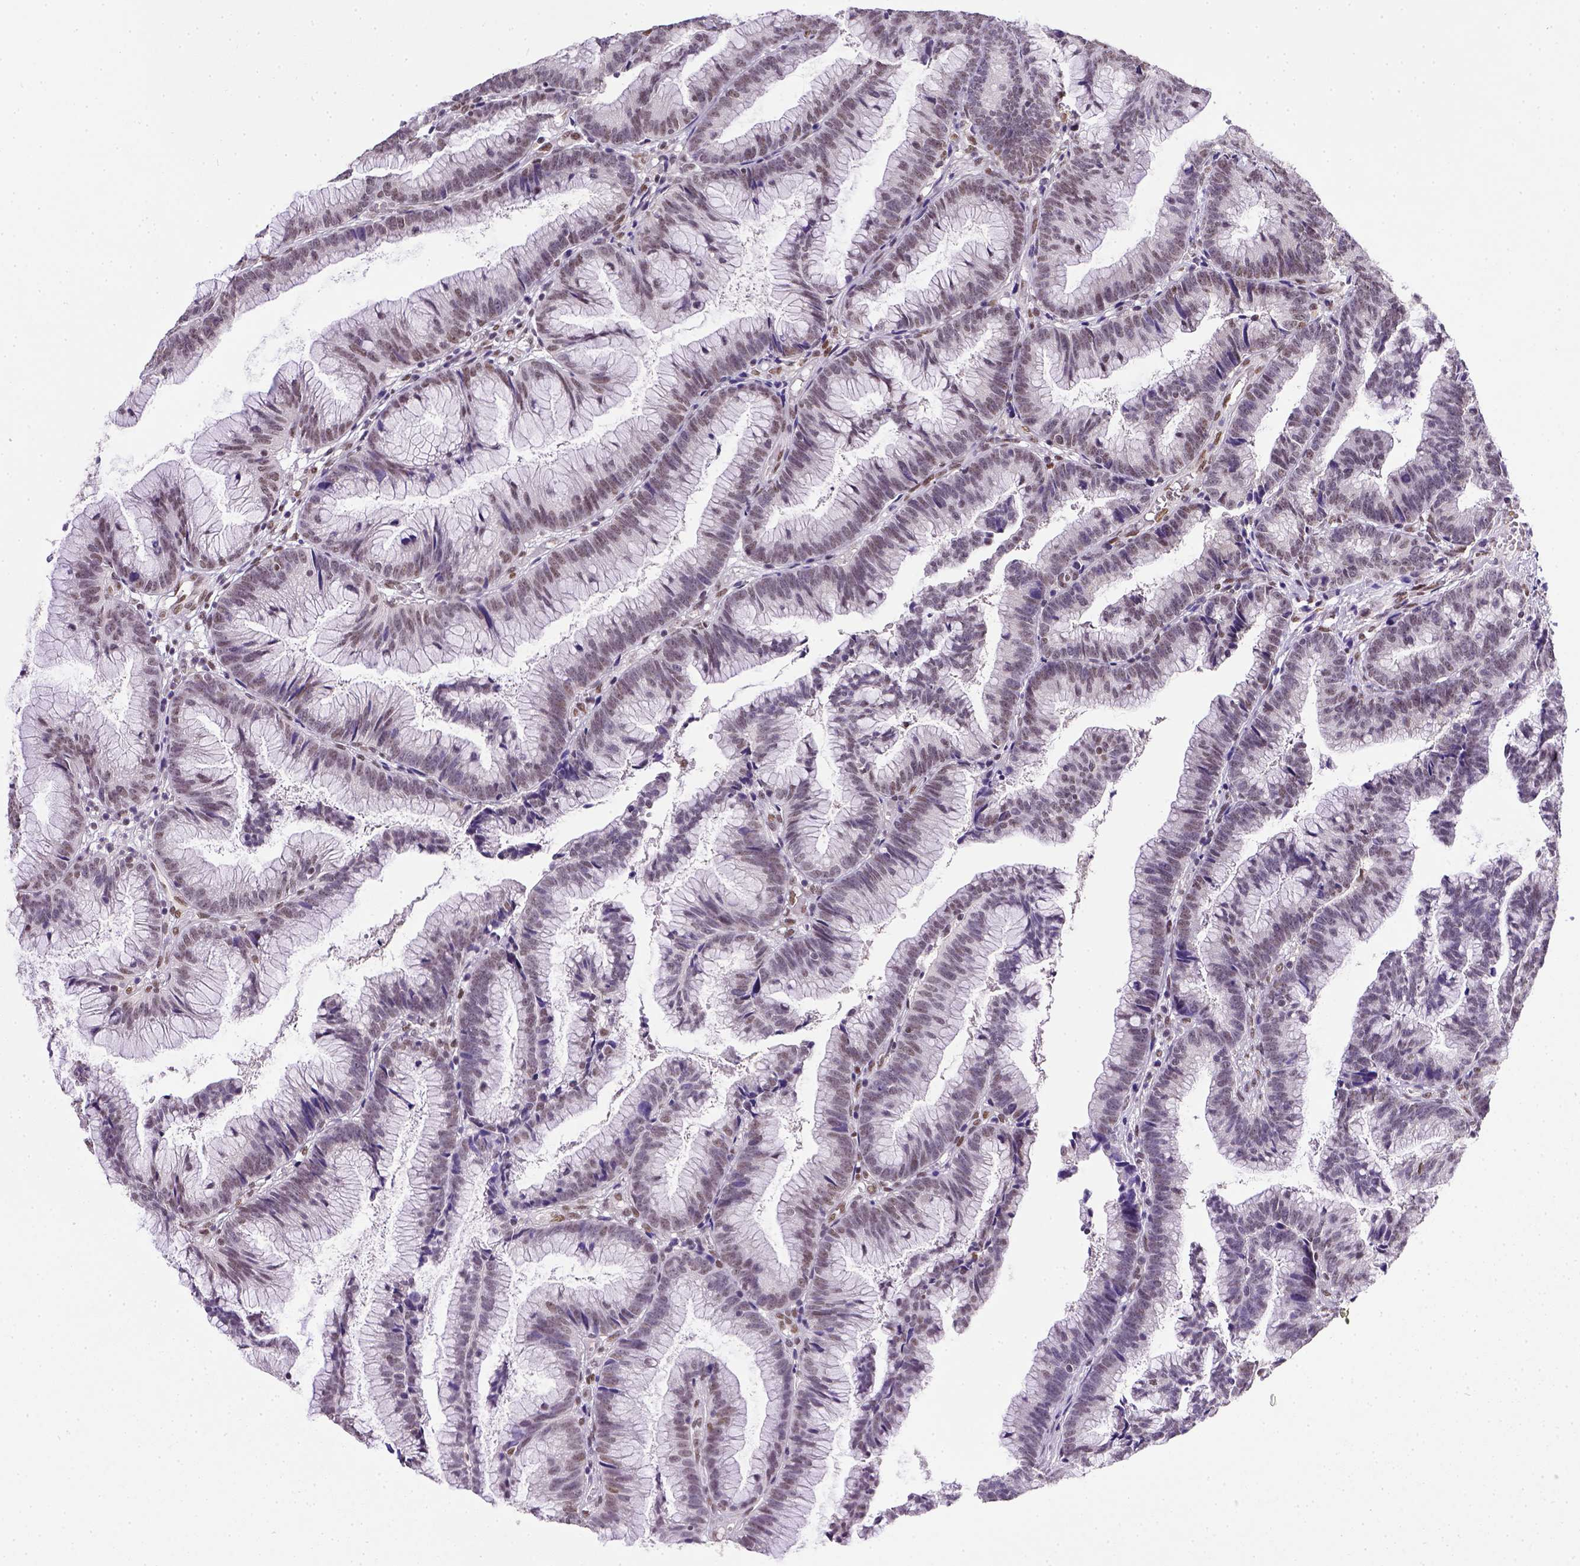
{"staining": {"intensity": "weak", "quantity": ">75%", "location": "nuclear"}, "tissue": "colorectal cancer", "cell_type": "Tumor cells", "image_type": "cancer", "snomed": [{"axis": "morphology", "description": "Adenocarcinoma, NOS"}, {"axis": "topography", "description": "Colon"}], "caption": "Protein expression analysis of colorectal cancer shows weak nuclear staining in about >75% of tumor cells.", "gene": "ERCC1", "patient": {"sex": "female", "age": 78}}